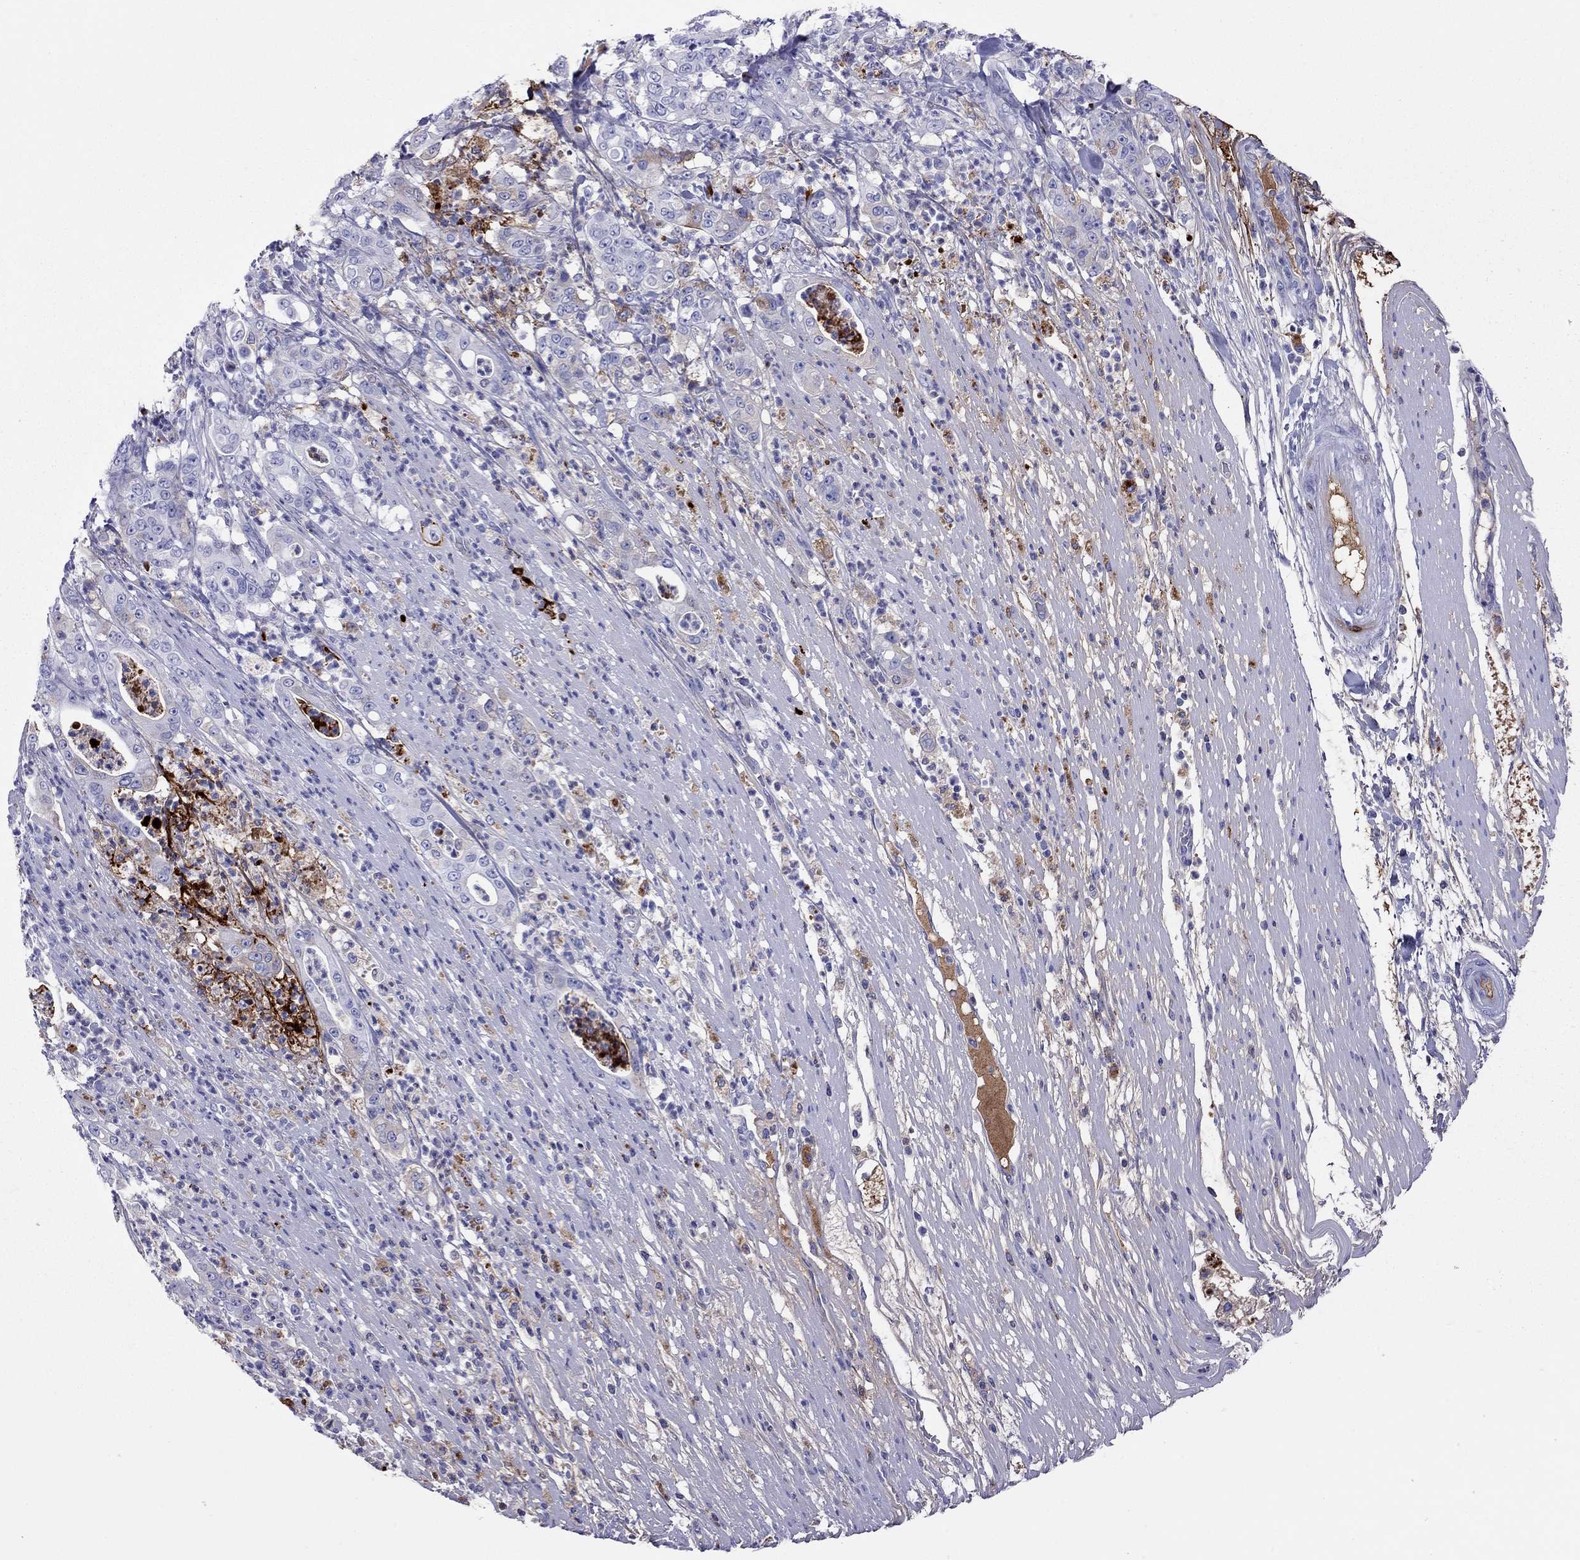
{"staining": {"intensity": "weak", "quantity": "25%-75%", "location": "cytoplasmic/membranous"}, "tissue": "pancreatic cancer", "cell_type": "Tumor cells", "image_type": "cancer", "snomed": [{"axis": "morphology", "description": "Adenocarcinoma, NOS"}, {"axis": "topography", "description": "Pancreas"}], "caption": "Pancreatic adenocarcinoma tissue reveals weak cytoplasmic/membranous positivity in about 25%-75% of tumor cells The staining was performed using DAB to visualize the protein expression in brown, while the nuclei were stained in blue with hematoxylin (Magnification: 20x).", "gene": "SERPINA3", "patient": {"sex": "male", "age": 71}}